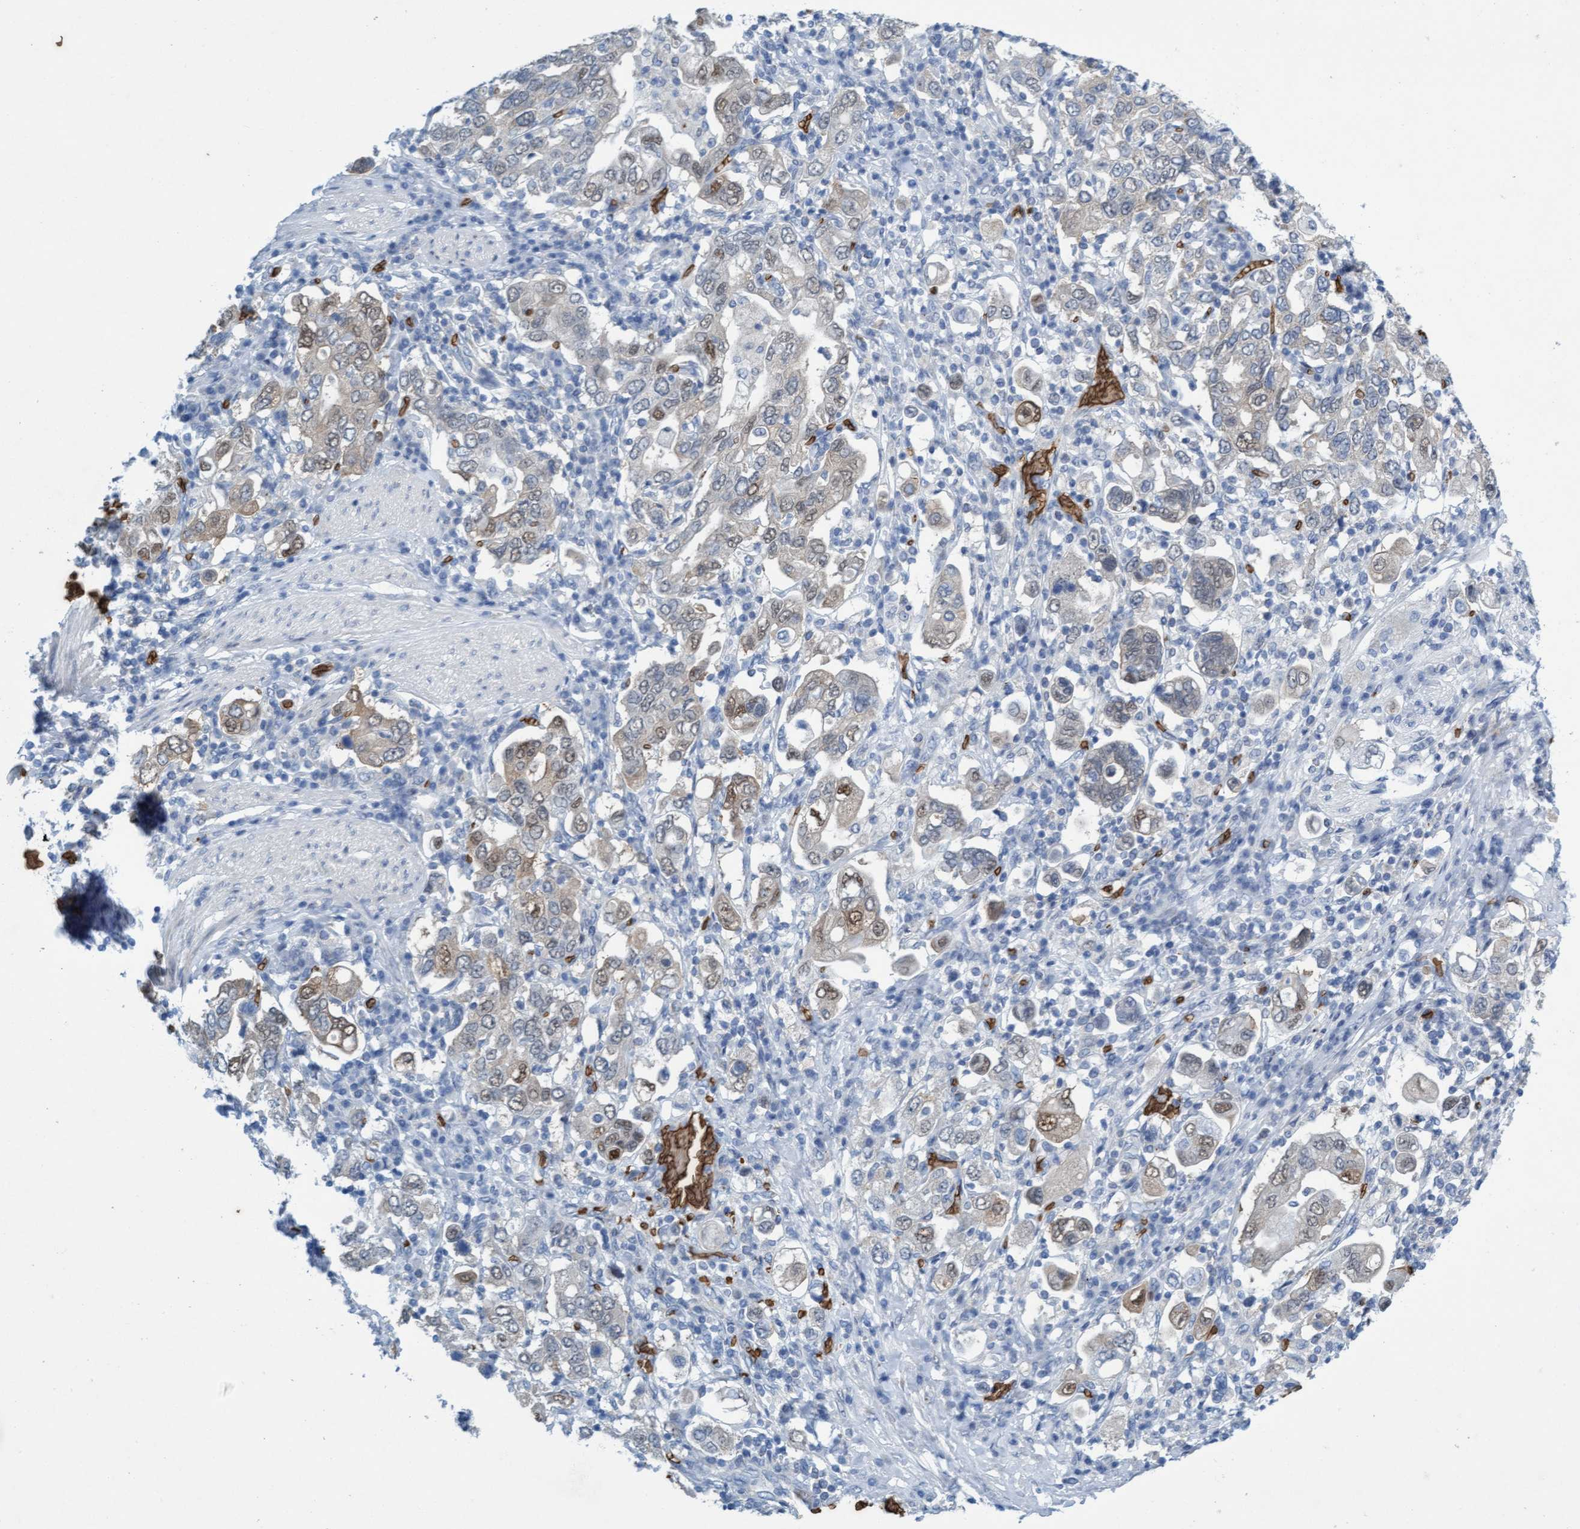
{"staining": {"intensity": "weak", "quantity": "<25%", "location": "nuclear"}, "tissue": "stomach cancer", "cell_type": "Tumor cells", "image_type": "cancer", "snomed": [{"axis": "morphology", "description": "Adenocarcinoma, NOS"}, {"axis": "topography", "description": "Stomach, upper"}], "caption": "Adenocarcinoma (stomach) stained for a protein using immunohistochemistry (IHC) demonstrates no expression tumor cells.", "gene": "SPEM2", "patient": {"sex": "male", "age": 62}}